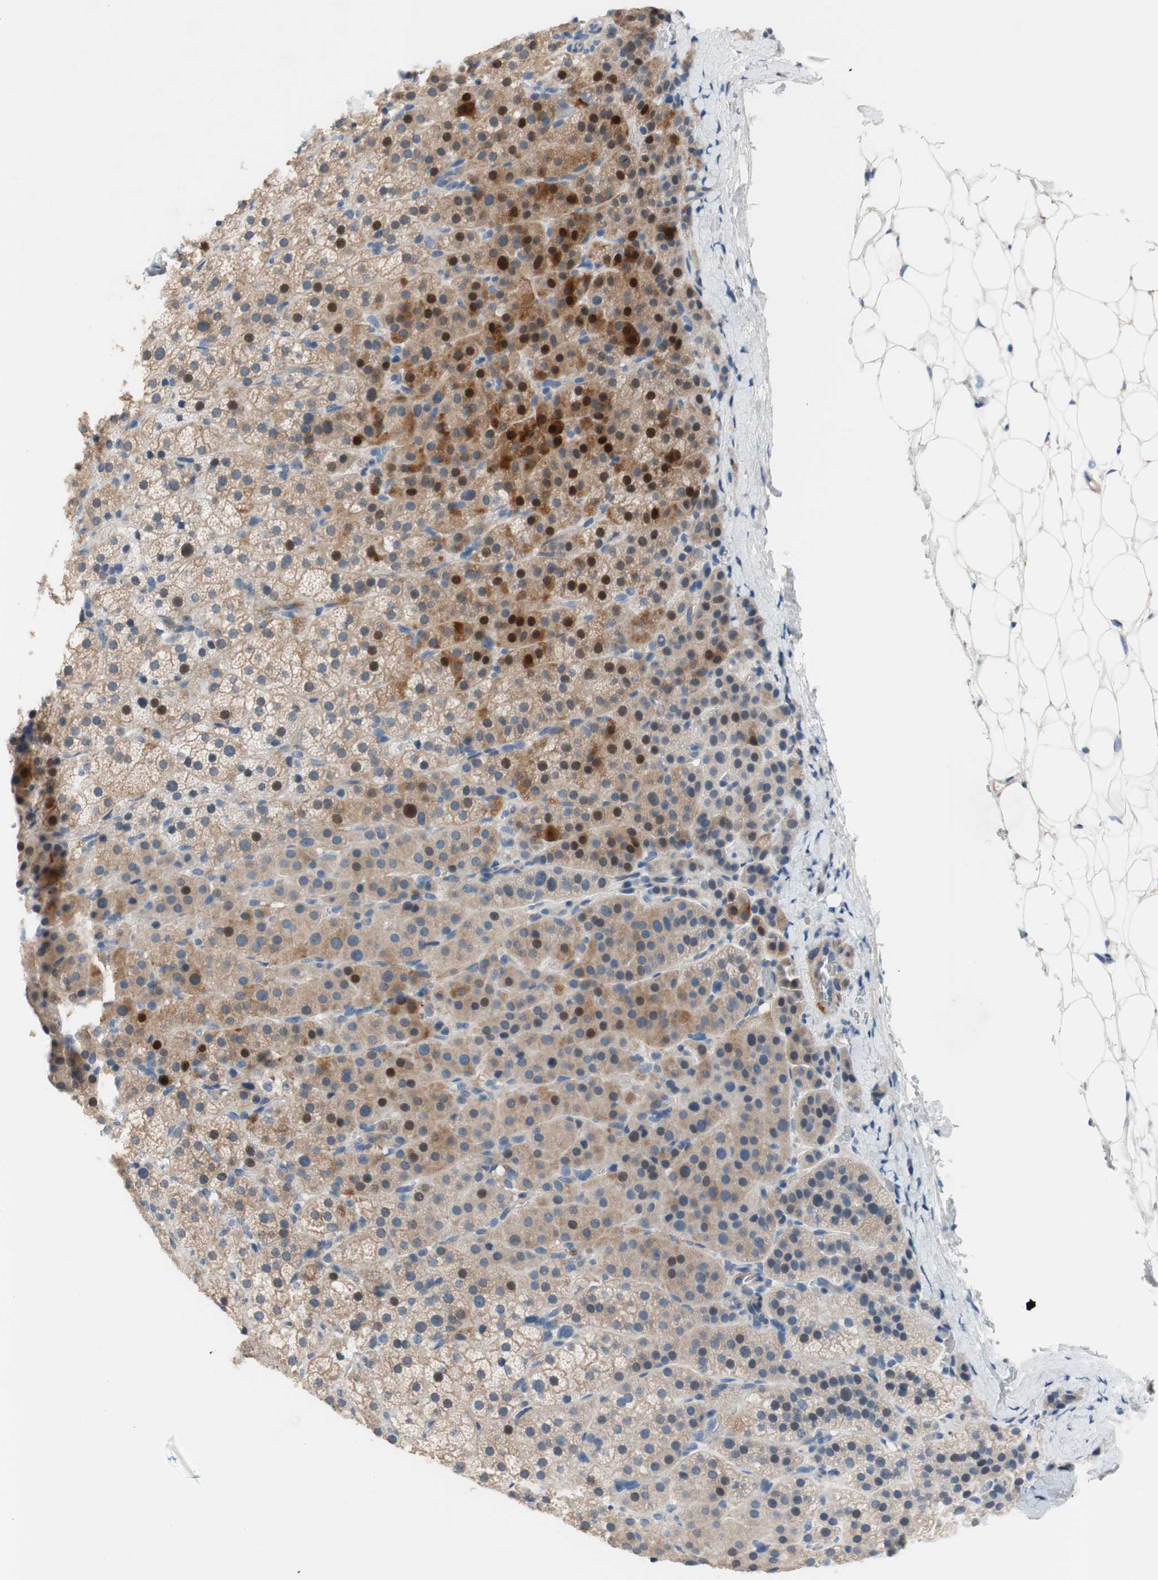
{"staining": {"intensity": "moderate", "quantity": ">75%", "location": "cytoplasmic/membranous"}, "tissue": "adrenal gland", "cell_type": "Glandular cells", "image_type": "normal", "snomed": [{"axis": "morphology", "description": "Normal tissue, NOS"}, {"axis": "topography", "description": "Adrenal gland"}], "caption": "Immunohistochemistry (DAB) staining of unremarkable adrenal gland displays moderate cytoplasmic/membranous protein staining in approximately >75% of glandular cells.", "gene": "TACR3", "patient": {"sex": "female", "age": 57}}